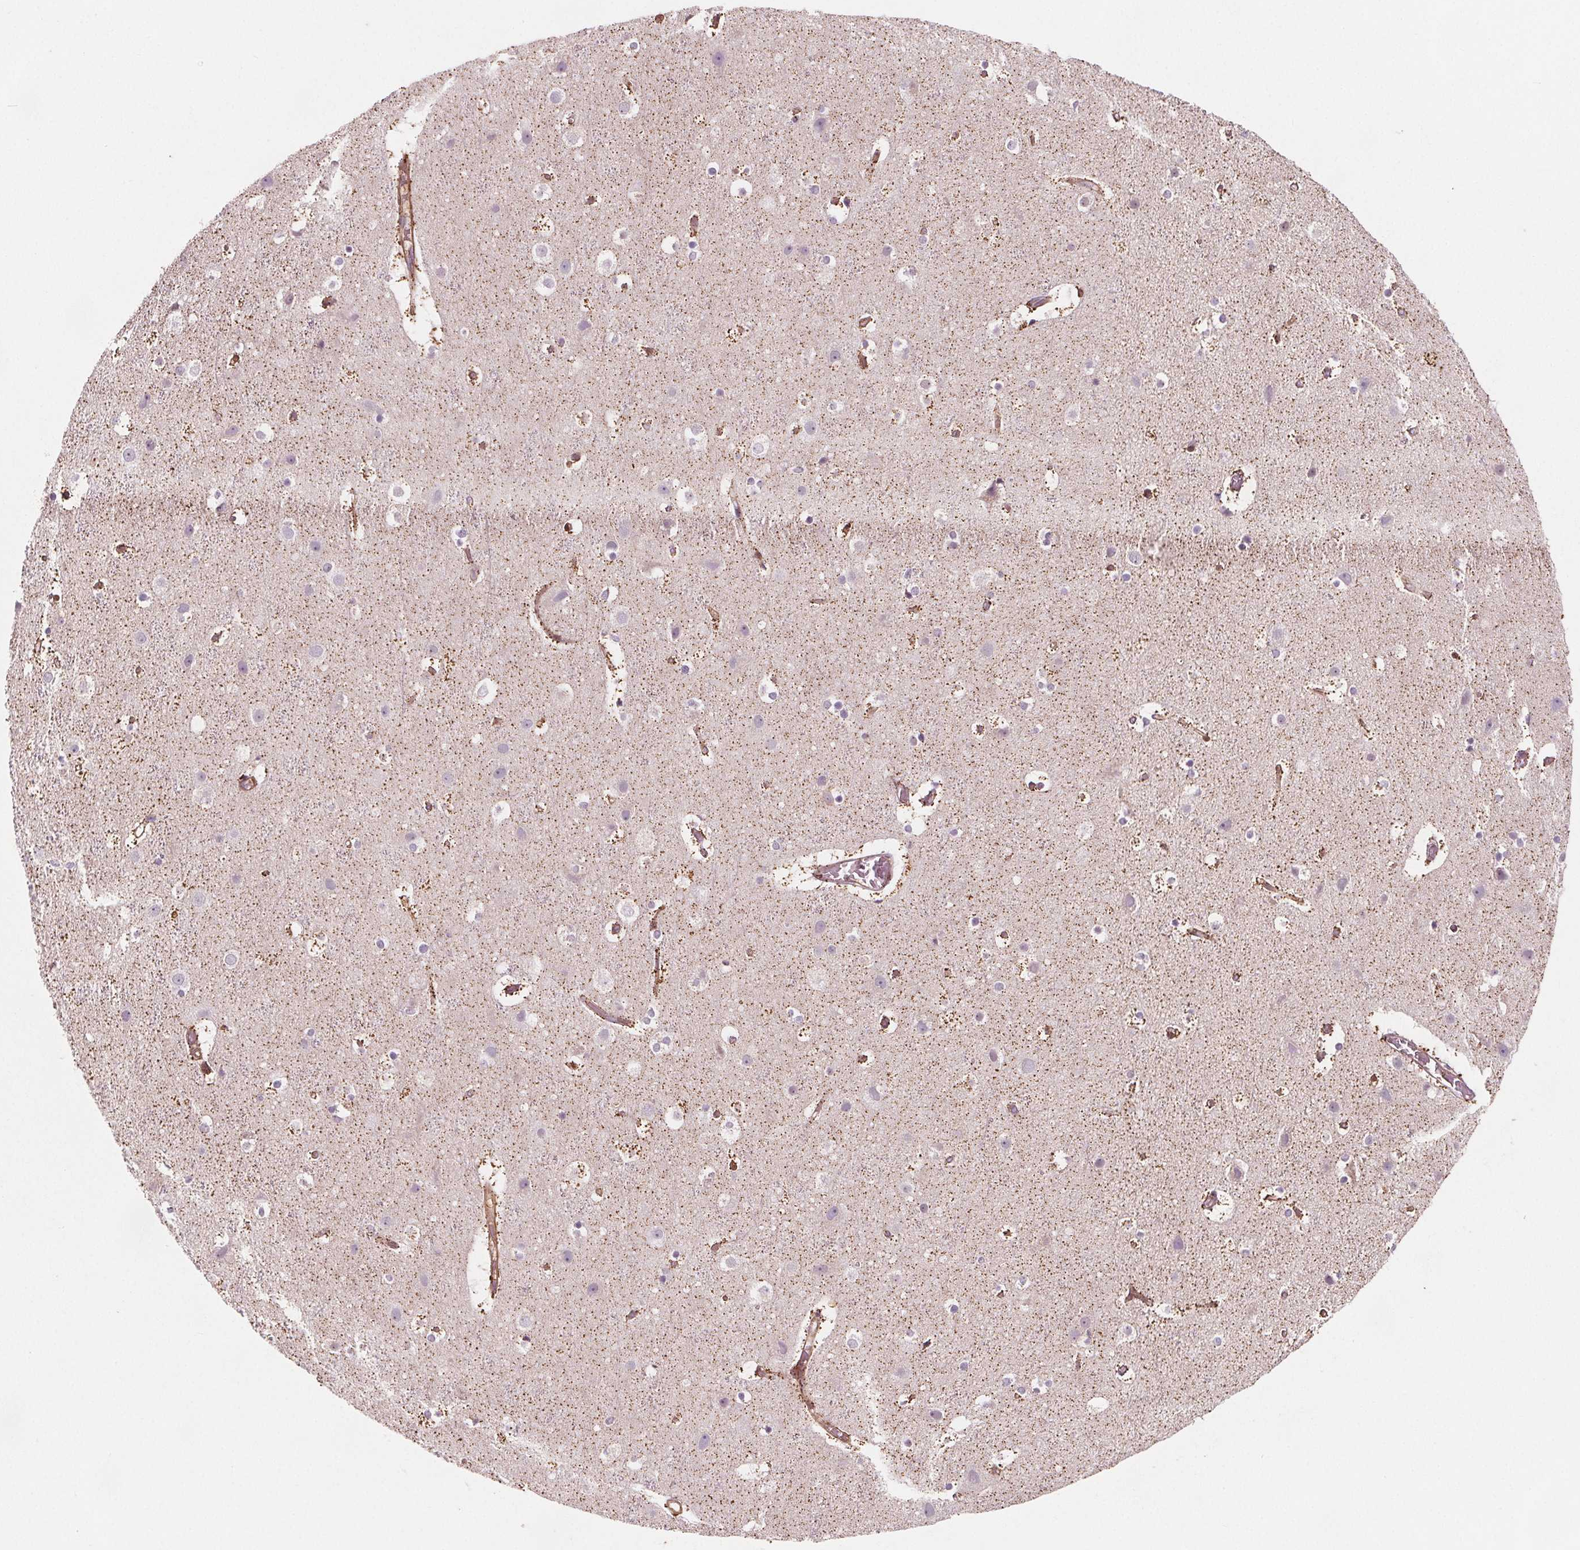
{"staining": {"intensity": "moderate", "quantity": ">75%", "location": "cytoplasmic/membranous"}, "tissue": "cerebral cortex", "cell_type": "Endothelial cells", "image_type": "normal", "snomed": [{"axis": "morphology", "description": "Normal tissue, NOS"}, {"axis": "topography", "description": "Cerebral cortex"}], "caption": "Normal cerebral cortex displays moderate cytoplasmic/membranous positivity in approximately >75% of endothelial cells, visualized by immunohistochemistry. Nuclei are stained in blue.", "gene": "ADAM33", "patient": {"sex": "female", "age": 52}}